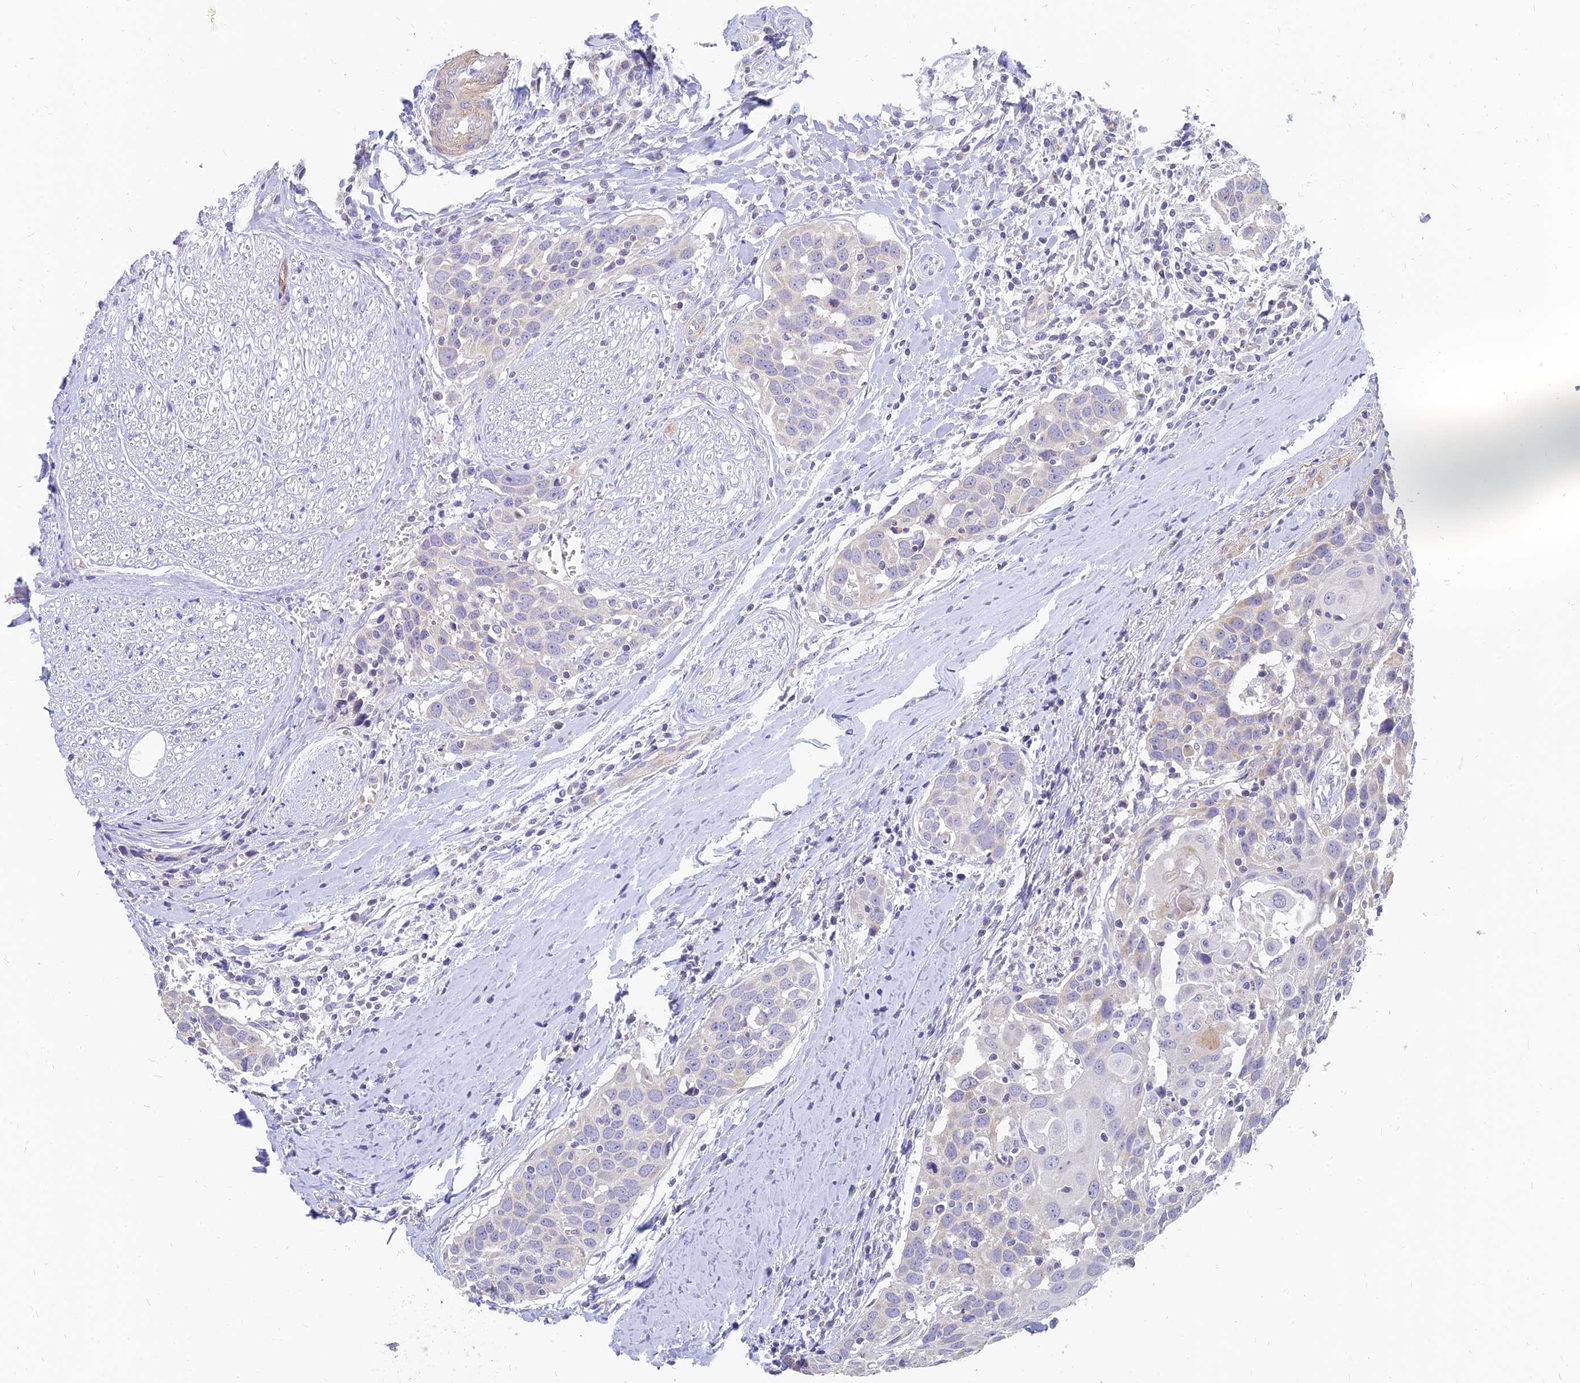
{"staining": {"intensity": "negative", "quantity": "none", "location": "none"}, "tissue": "head and neck cancer", "cell_type": "Tumor cells", "image_type": "cancer", "snomed": [{"axis": "morphology", "description": "Squamous cell carcinoma, NOS"}, {"axis": "topography", "description": "Oral tissue"}, {"axis": "topography", "description": "Head-Neck"}], "caption": "Squamous cell carcinoma (head and neck) was stained to show a protein in brown. There is no significant expression in tumor cells.", "gene": "MRPL15", "patient": {"sex": "female", "age": 50}}